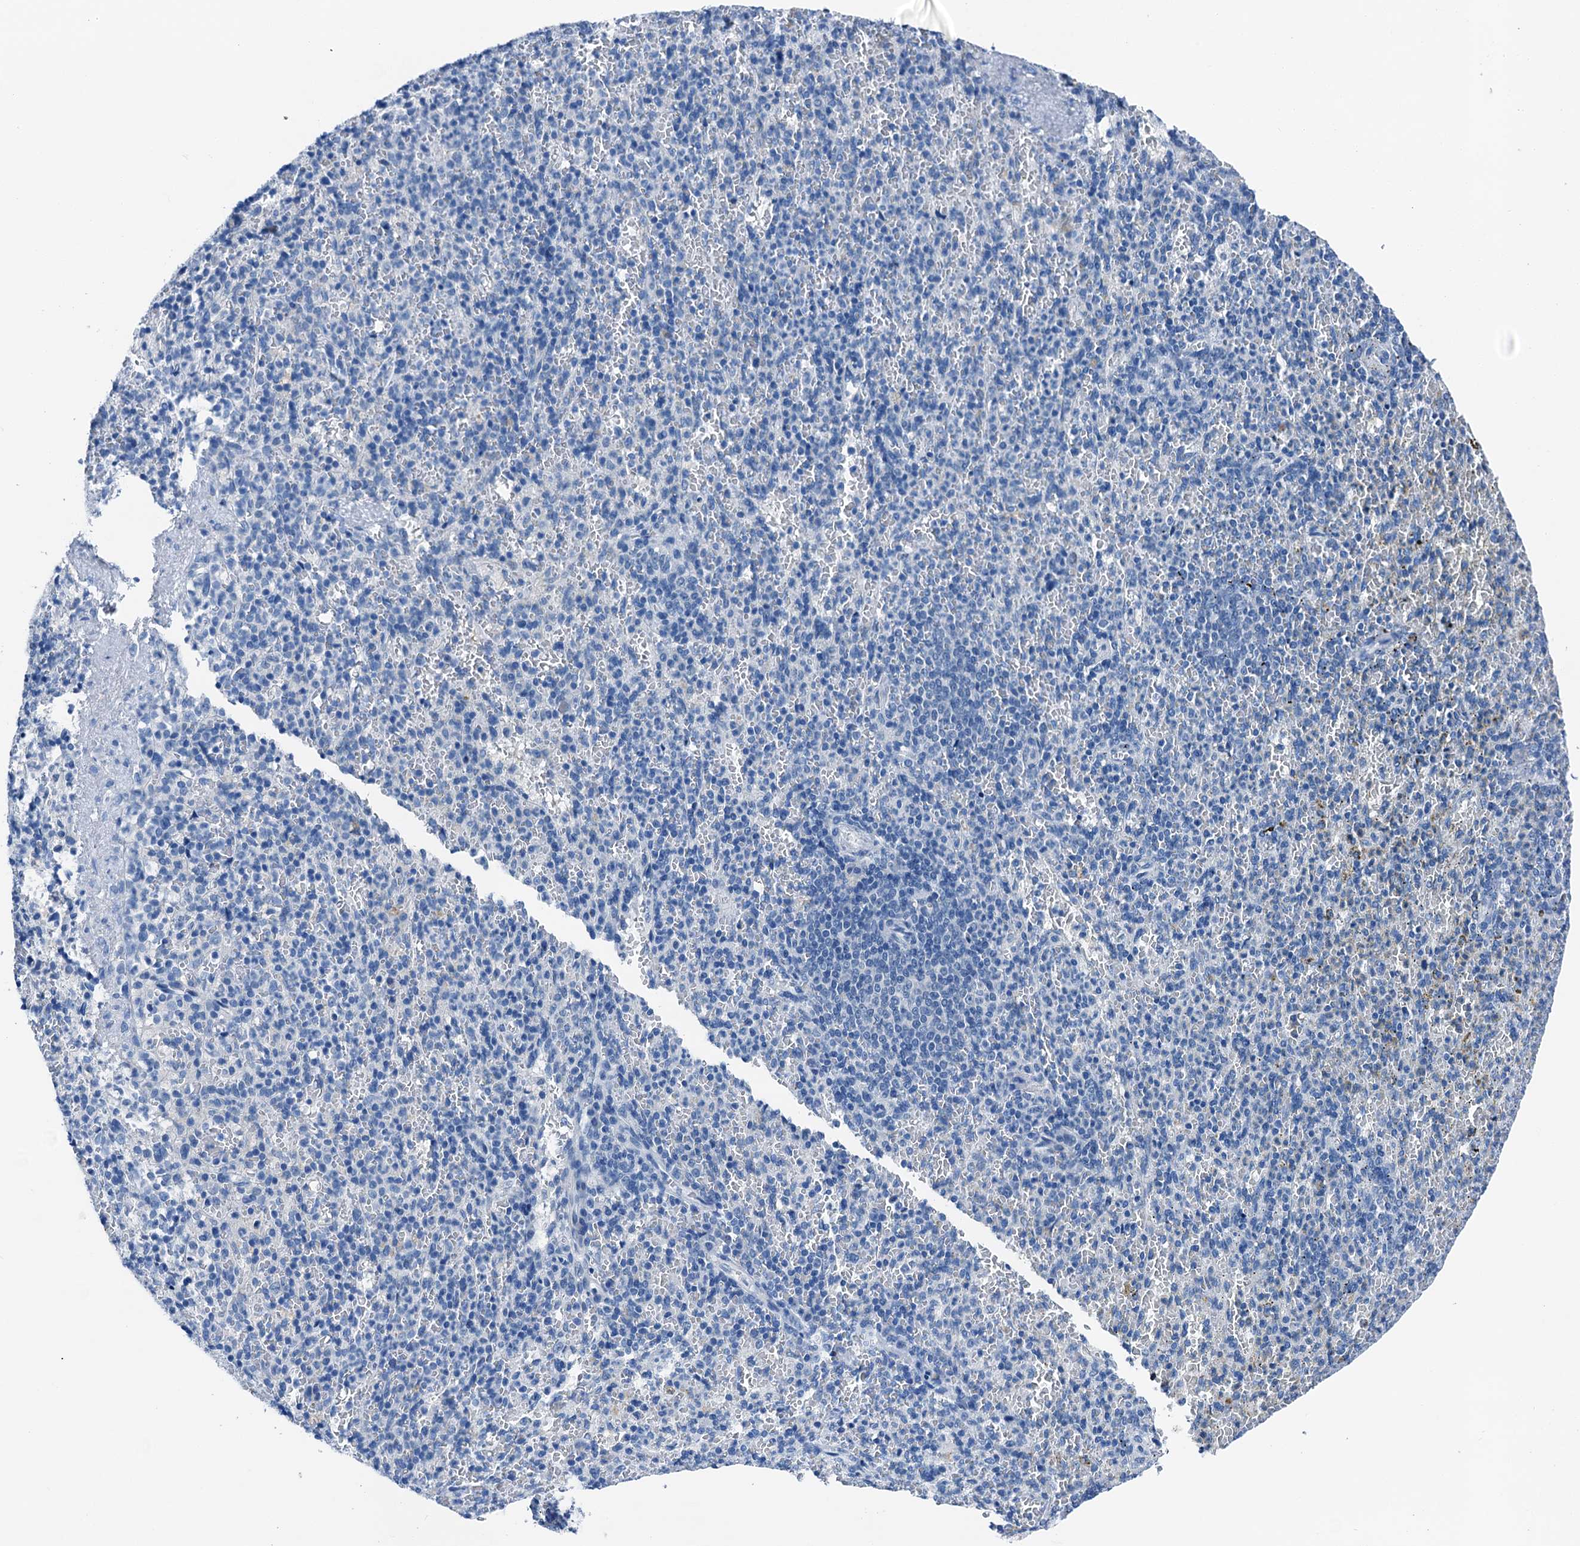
{"staining": {"intensity": "negative", "quantity": "none", "location": "none"}, "tissue": "spleen", "cell_type": "Cells in red pulp", "image_type": "normal", "snomed": [{"axis": "morphology", "description": "Normal tissue, NOS"}, {"axis": "topography", "description": "Spleen"}], "caption": "This is a image of immunohistochemistry staining of unremarkable spleen, which shows no expression in cells in red pulp.", "gene": "CBLN3", "patient": {"sex": "female", "age": 74}}